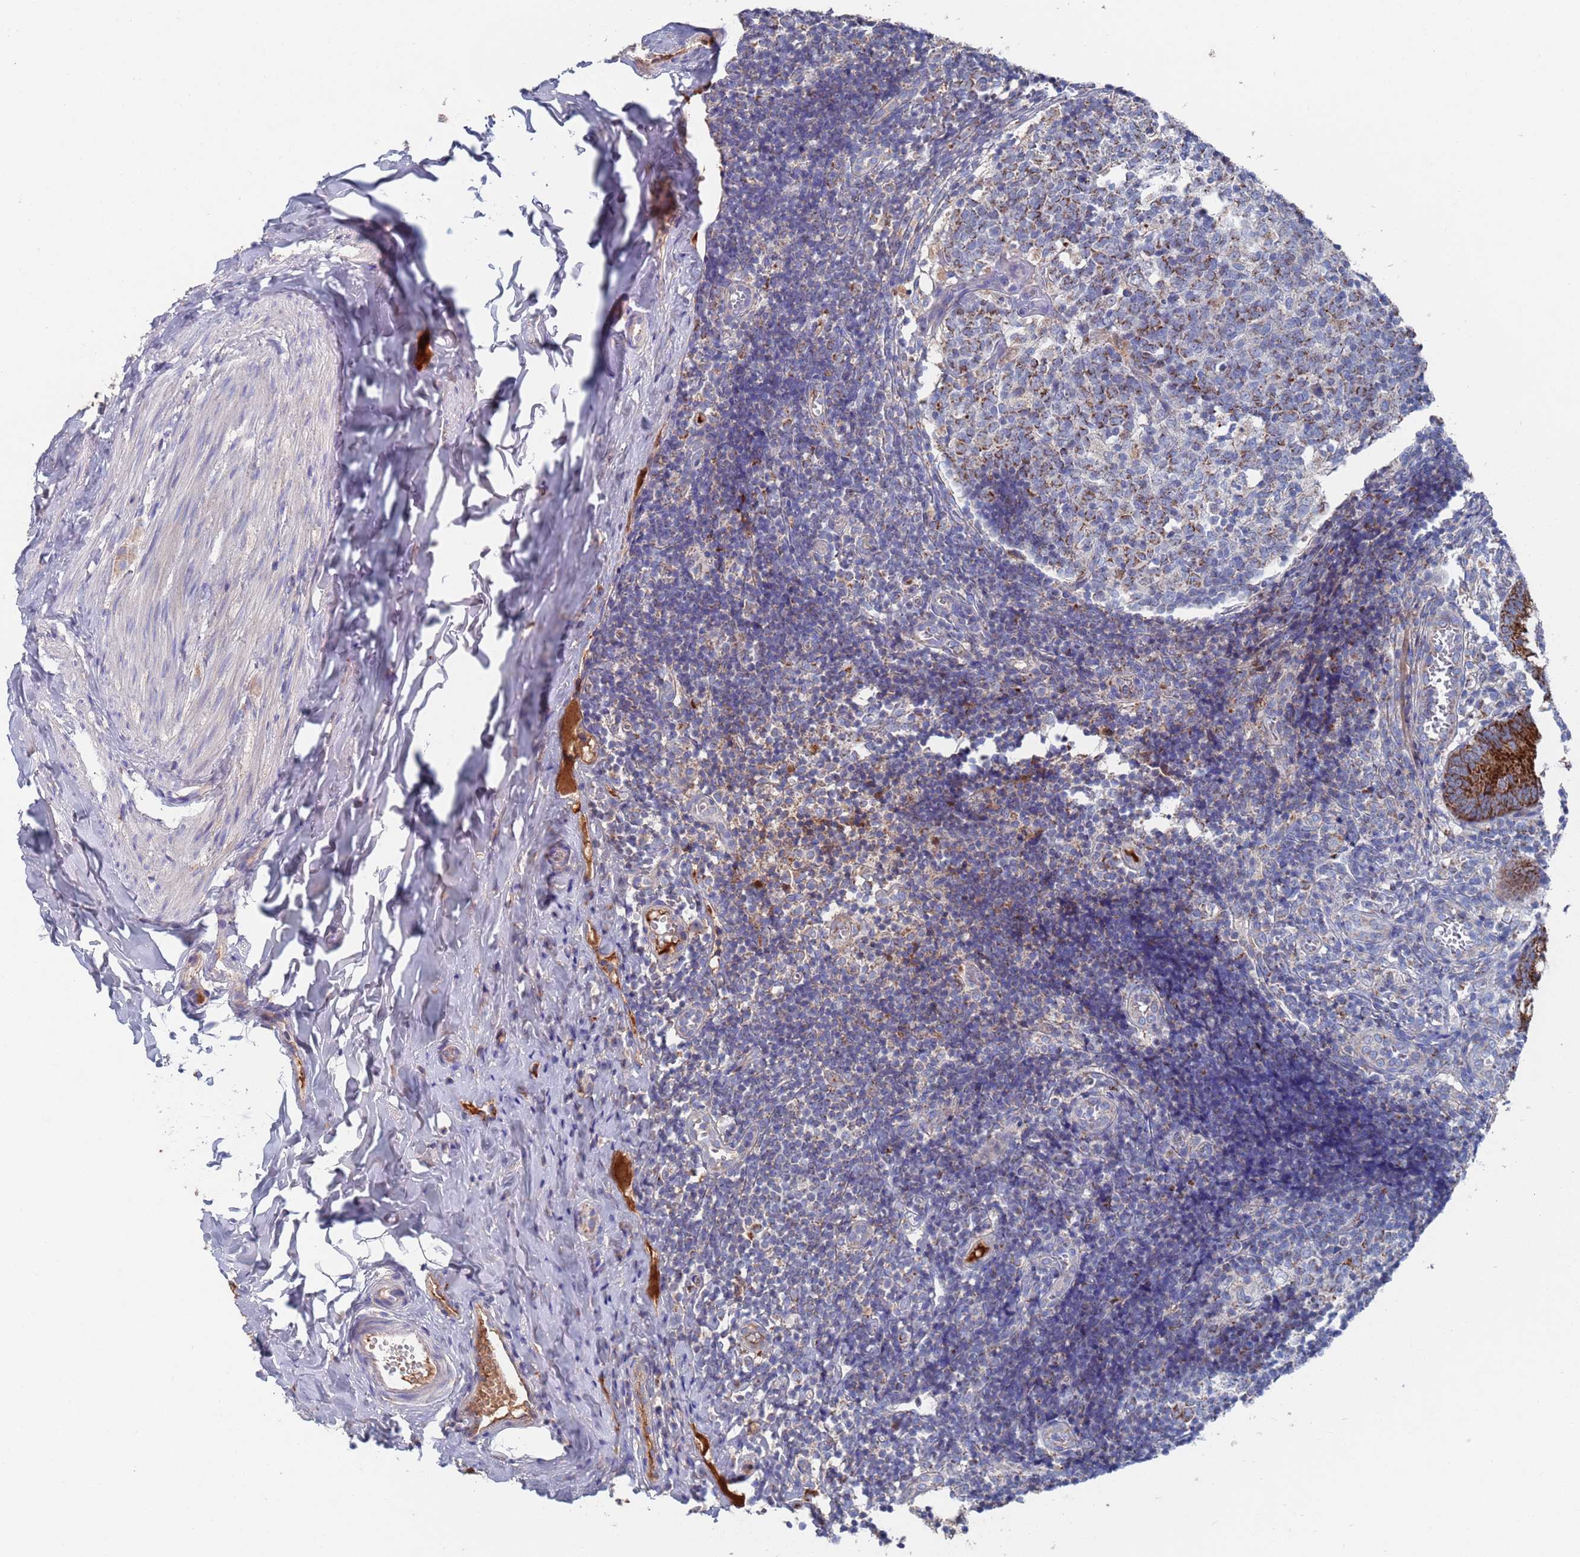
{"staining": {"intensity": "strong", "quantity": ">75%", "location": "cytoplasmic/membranous"}, "tissue": "appendix", "cell_type": "Glandular cells", "image_type": "normal", "snomed": [{"axis": "morphology", "description": "Normal tissue, NOS"}, {"axis": "topography", "description": "Appendix"}], "caption": "Glandular cells display strong cytoplasmic/membranous positivity in about >75% of cells in normal appendix.", "gene": "MRPL22", "patient": {"sex": "male", "age": 8}}